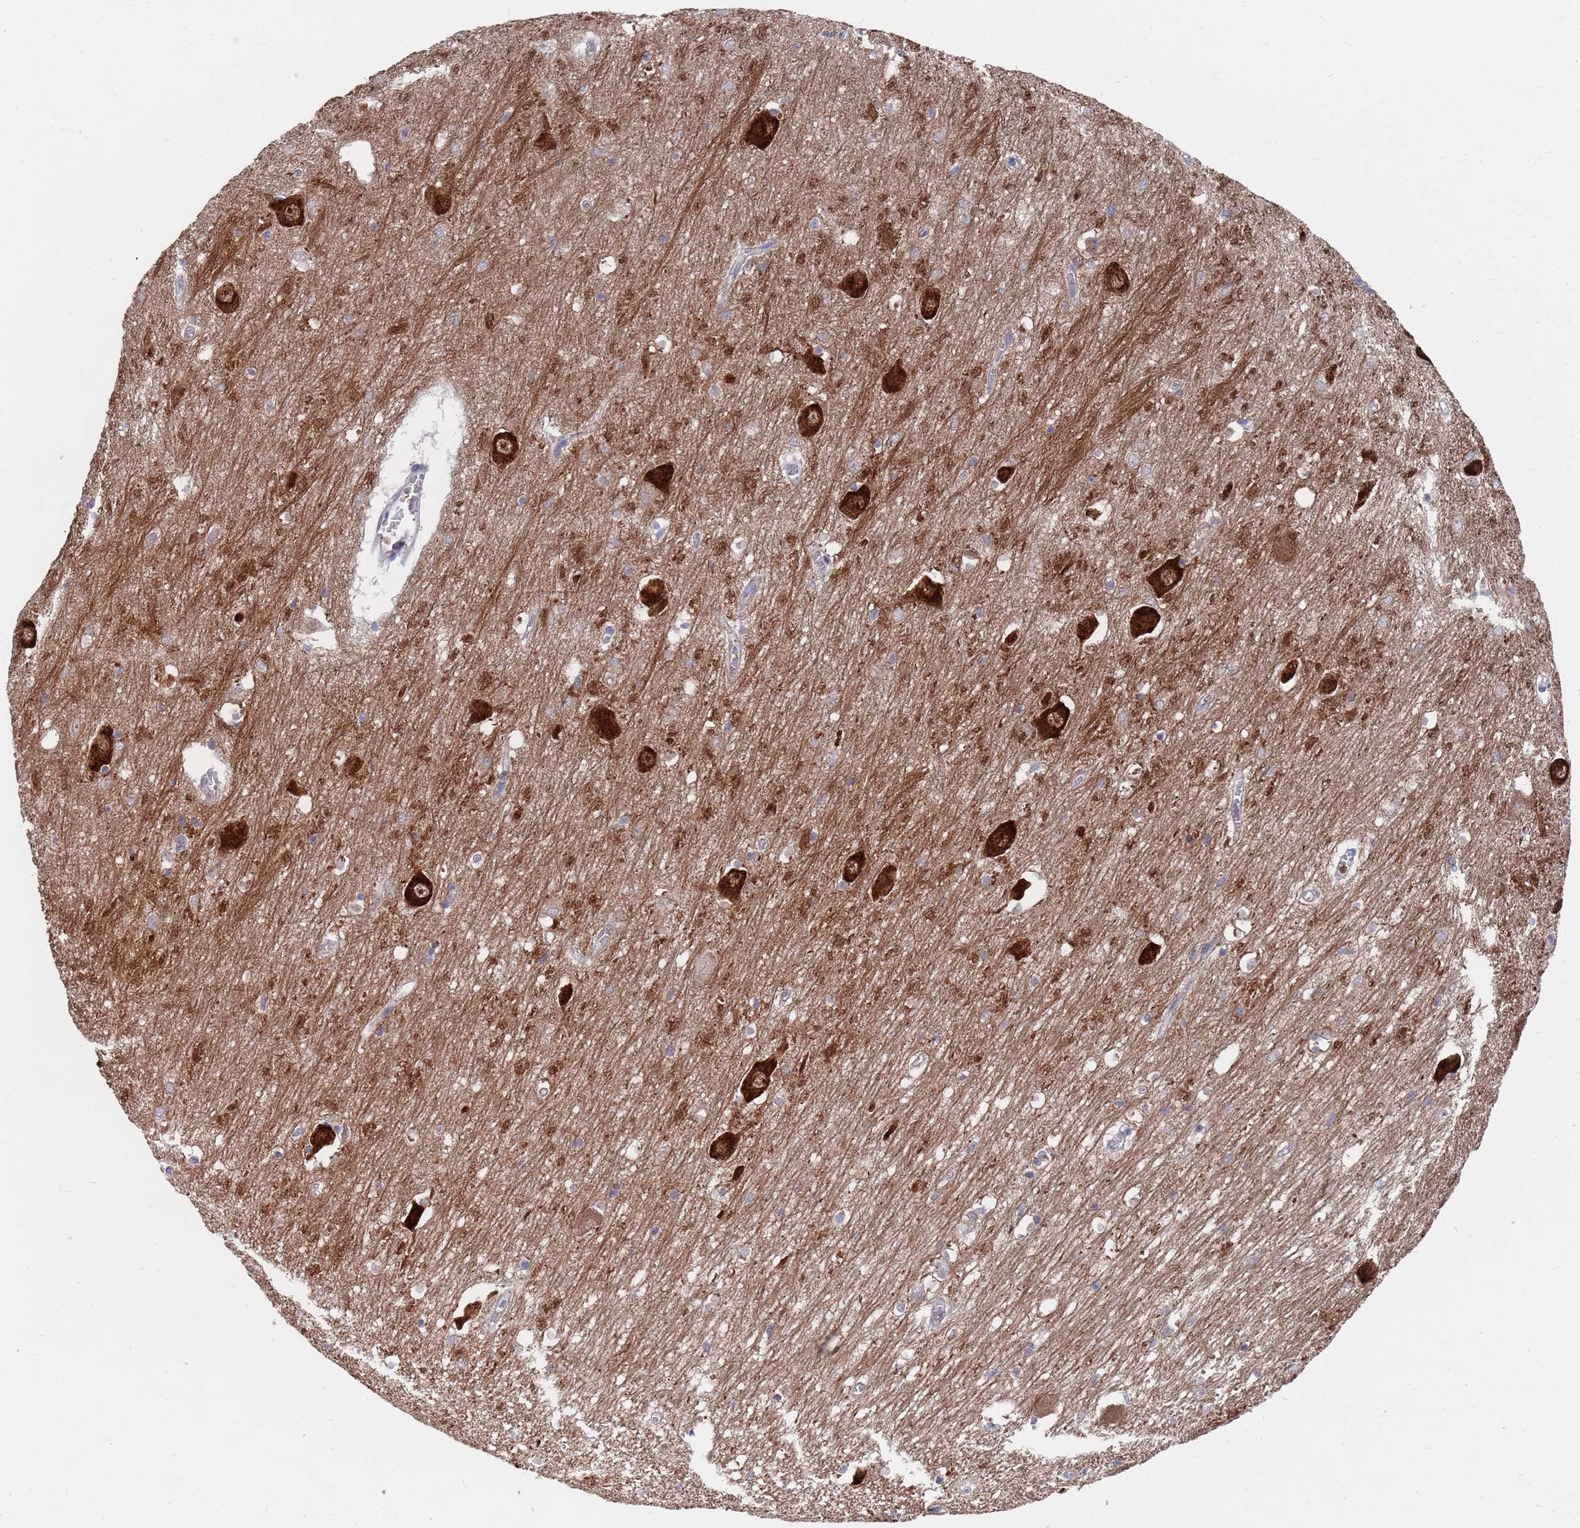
{"staining": {"intensity": "moderate", "quantity": "<25%", "location": "cytoplasmic/membranous"}, "tissue": "hippocampus", "cell_type": "Glial cells", "image_type": "normal", "snomed": [{"axis": "morphology", "description": "Normal tissue, NOS"}, {"axis": "topography", "description": "Hippocampus"}], "caption": "Hippocampus stained with a brown dye reveals moderate cytoplasmic/membranous positive staining in about <25% of glial cells.", "gene": "TMBIM6", "patient": {"sex": "male", "age": 70}}